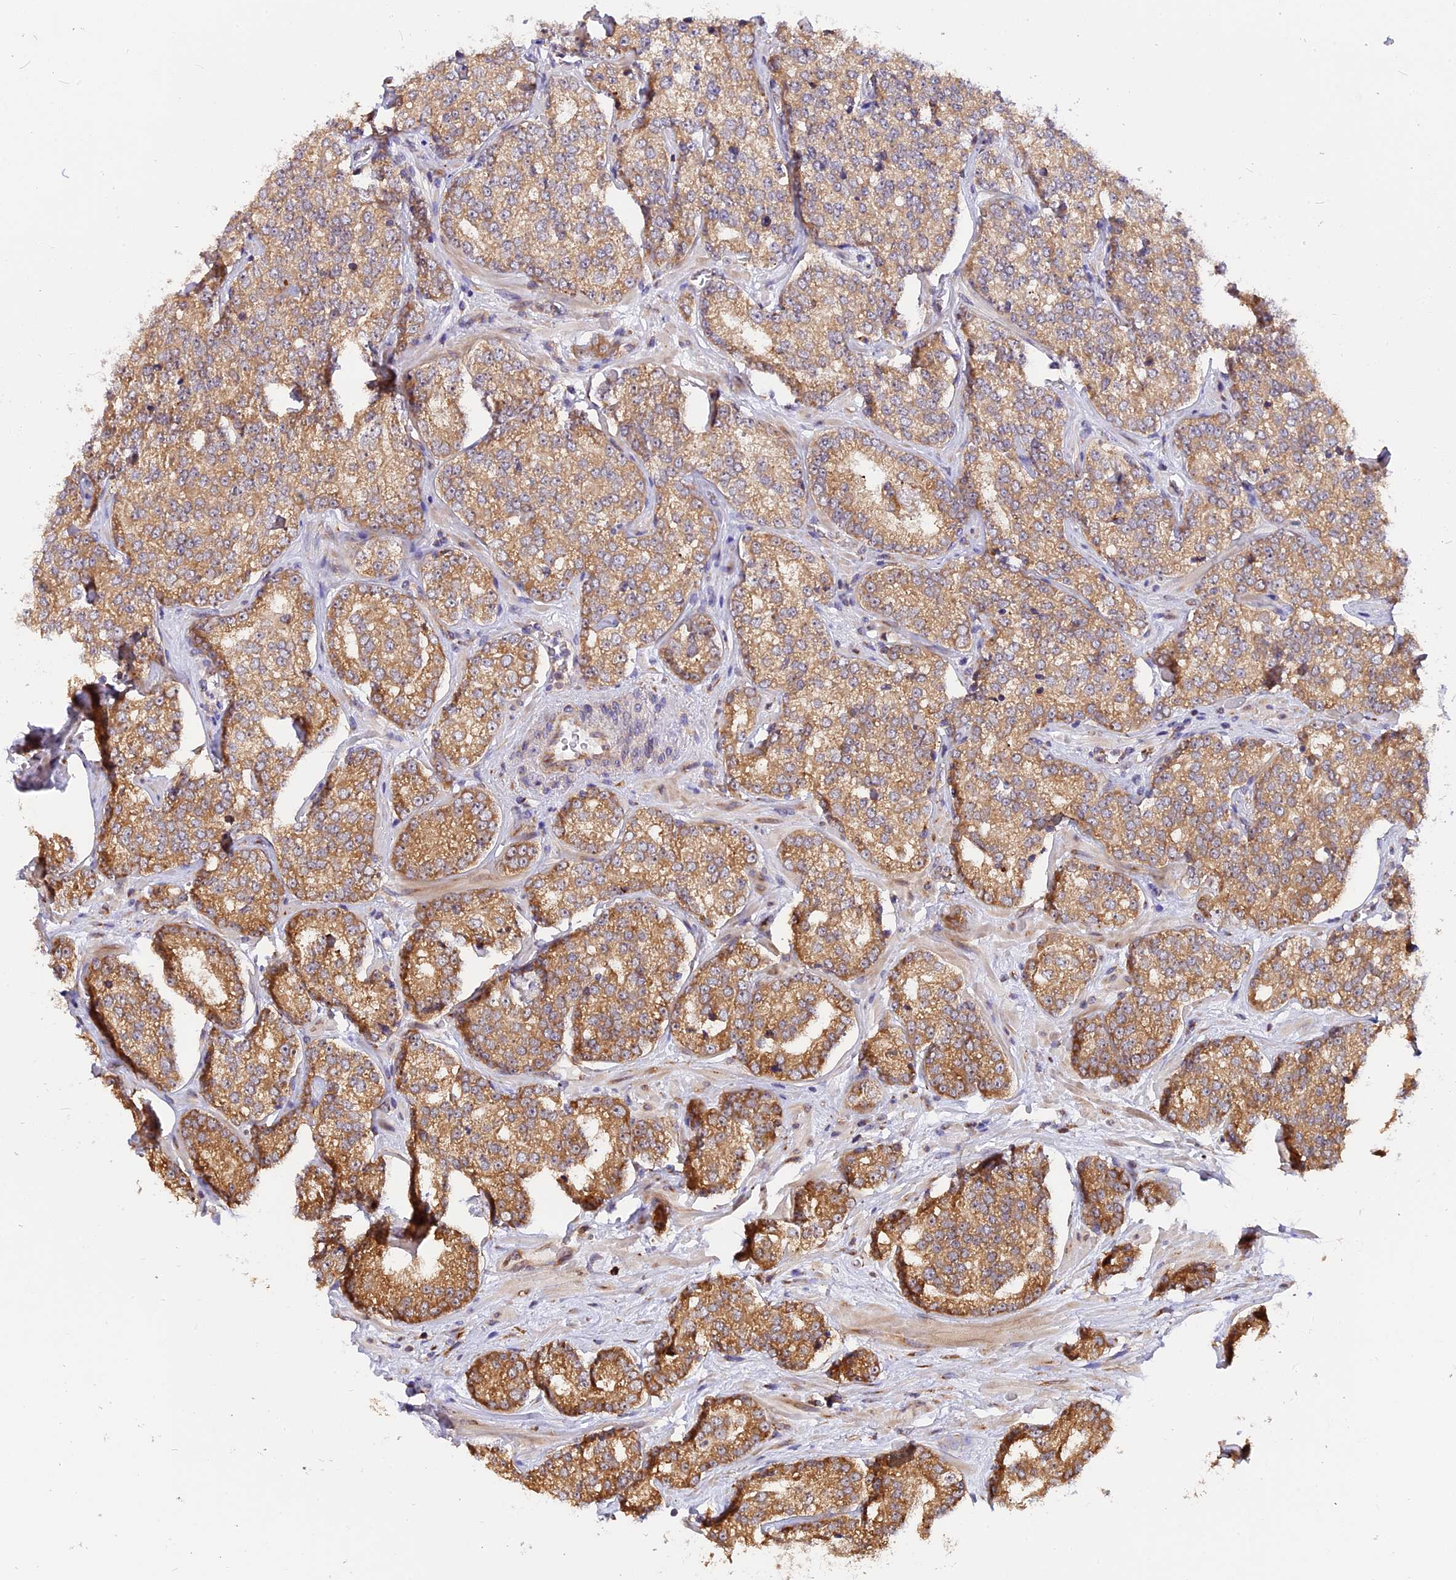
{"staining": {"intensity": "moderate", "quantity": ">75%", "location": "cytoplasmic/membranous"}, "tissue": "prostate cancer", "cell_type": "Tumor cells", "image_type": "cancer", "snomed": [{"axis": "morphology", "description": "Normal tissue, NOS"}, {"axis": "morphology", "description": "Adenocarcinoma, High grade"}, {"axis": "topography", "description": "Prostate"}], "caption": "Prostate cancer tissue demonstrates moderate cytoplasmic/membranous expression in about >75% of tumor cells", "gene": "GNPTAB", "patient": {"sex": "male", "age": 83}}